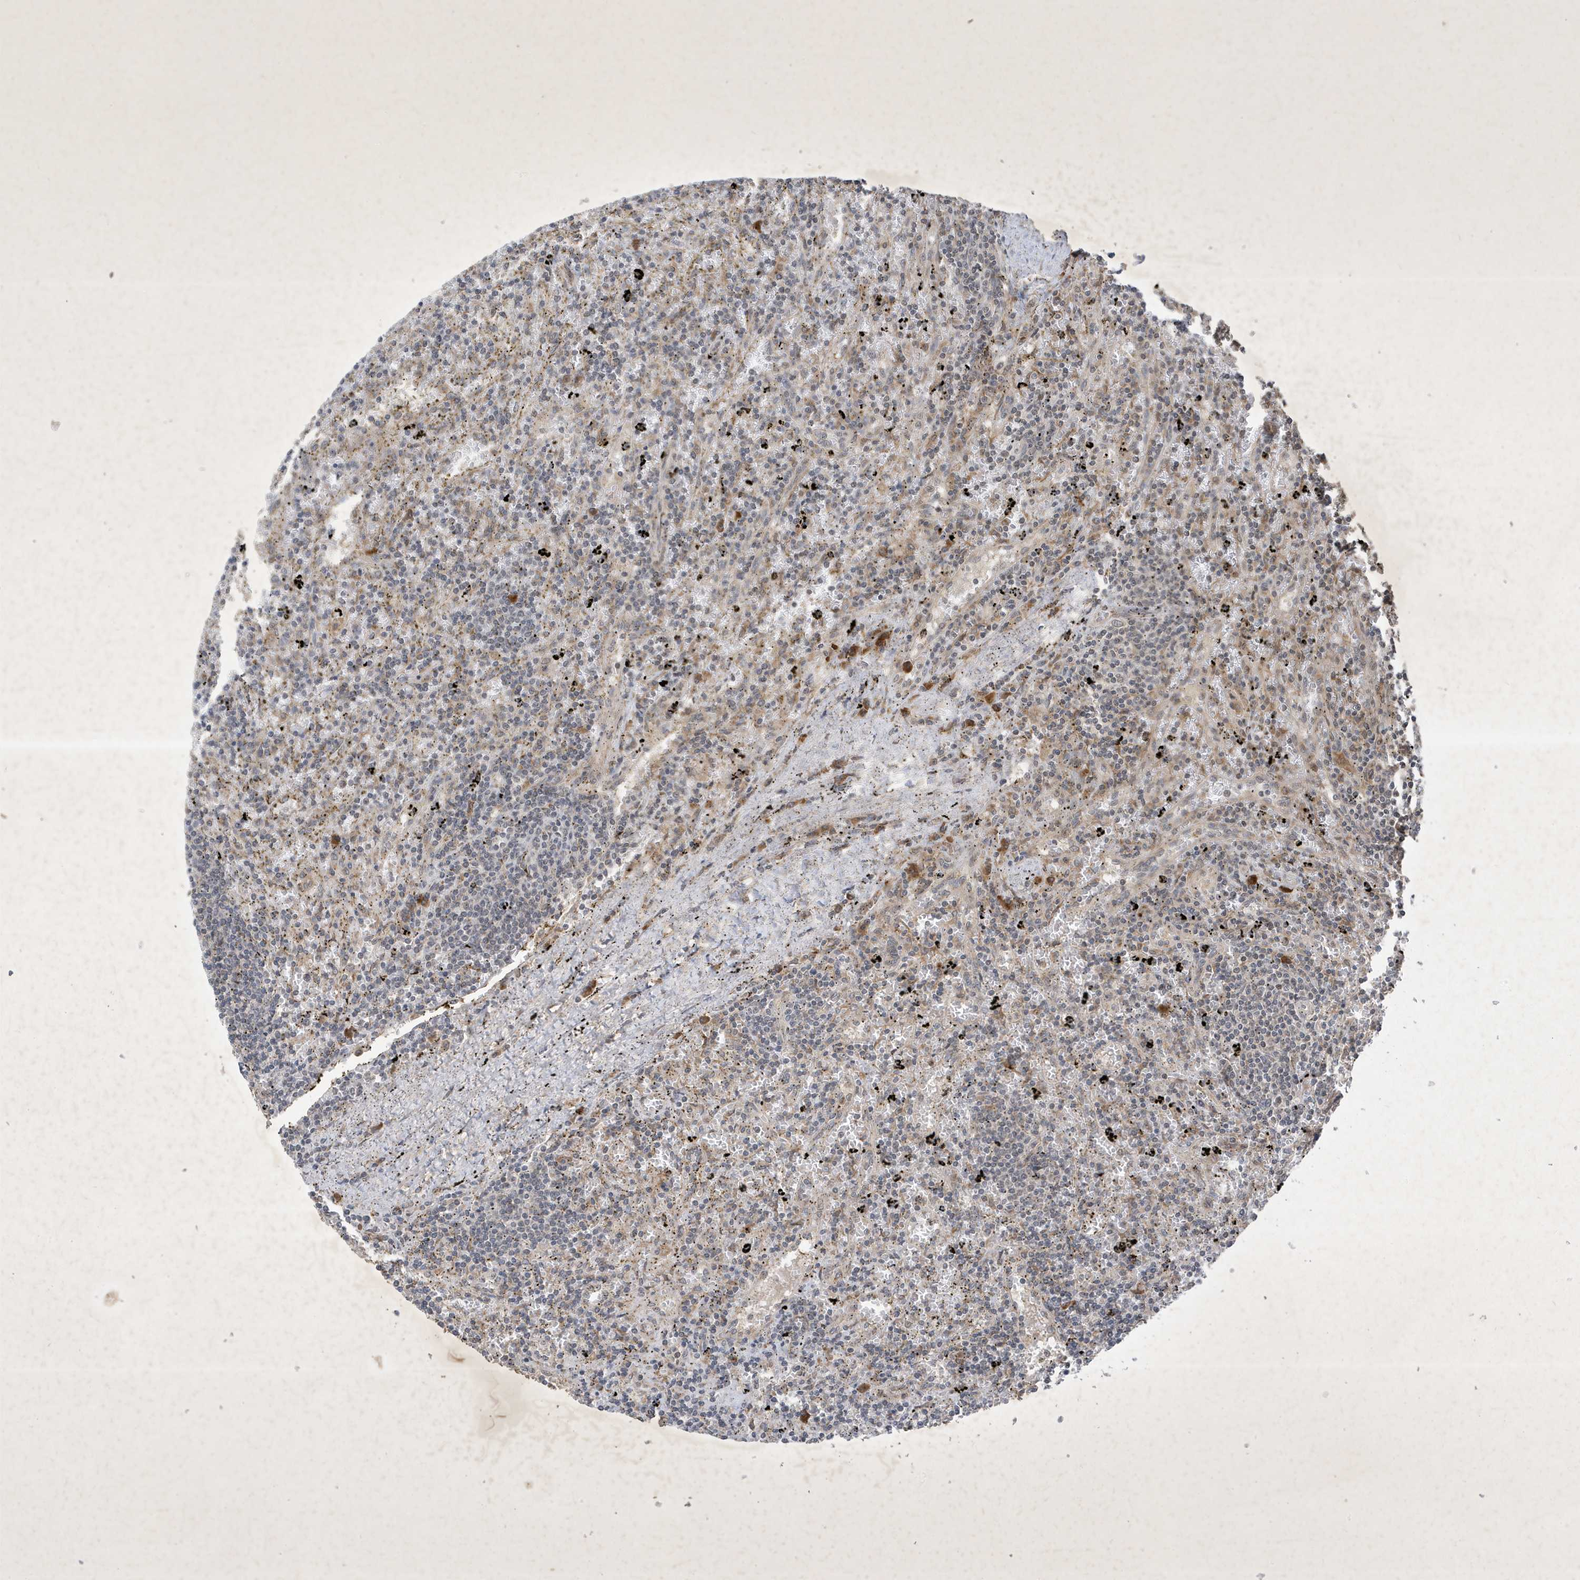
{"staining": {"intensity": "negative", "quantity": "none", "location": "none"}, "tissue": "lymphoma", "cell_type": "Tumor cells", "image_type": "cancer", "snomed": [{"axis": "morphology", "description": "Malignant lymphoma, non-Hodgkin's type, Low grade"}, {"axis": "topography", "description": "Spleen"}], "caption": "The histopathology image reveals no significant expression in tumor cells of lymphoma. (Brightfield microscopy of DAB (3,3'-diaminobenzidine) immunohistochemistry (IHC) at high magnification).", "gene": "STX10", "patient": {"sex": "male", "age": 76}}